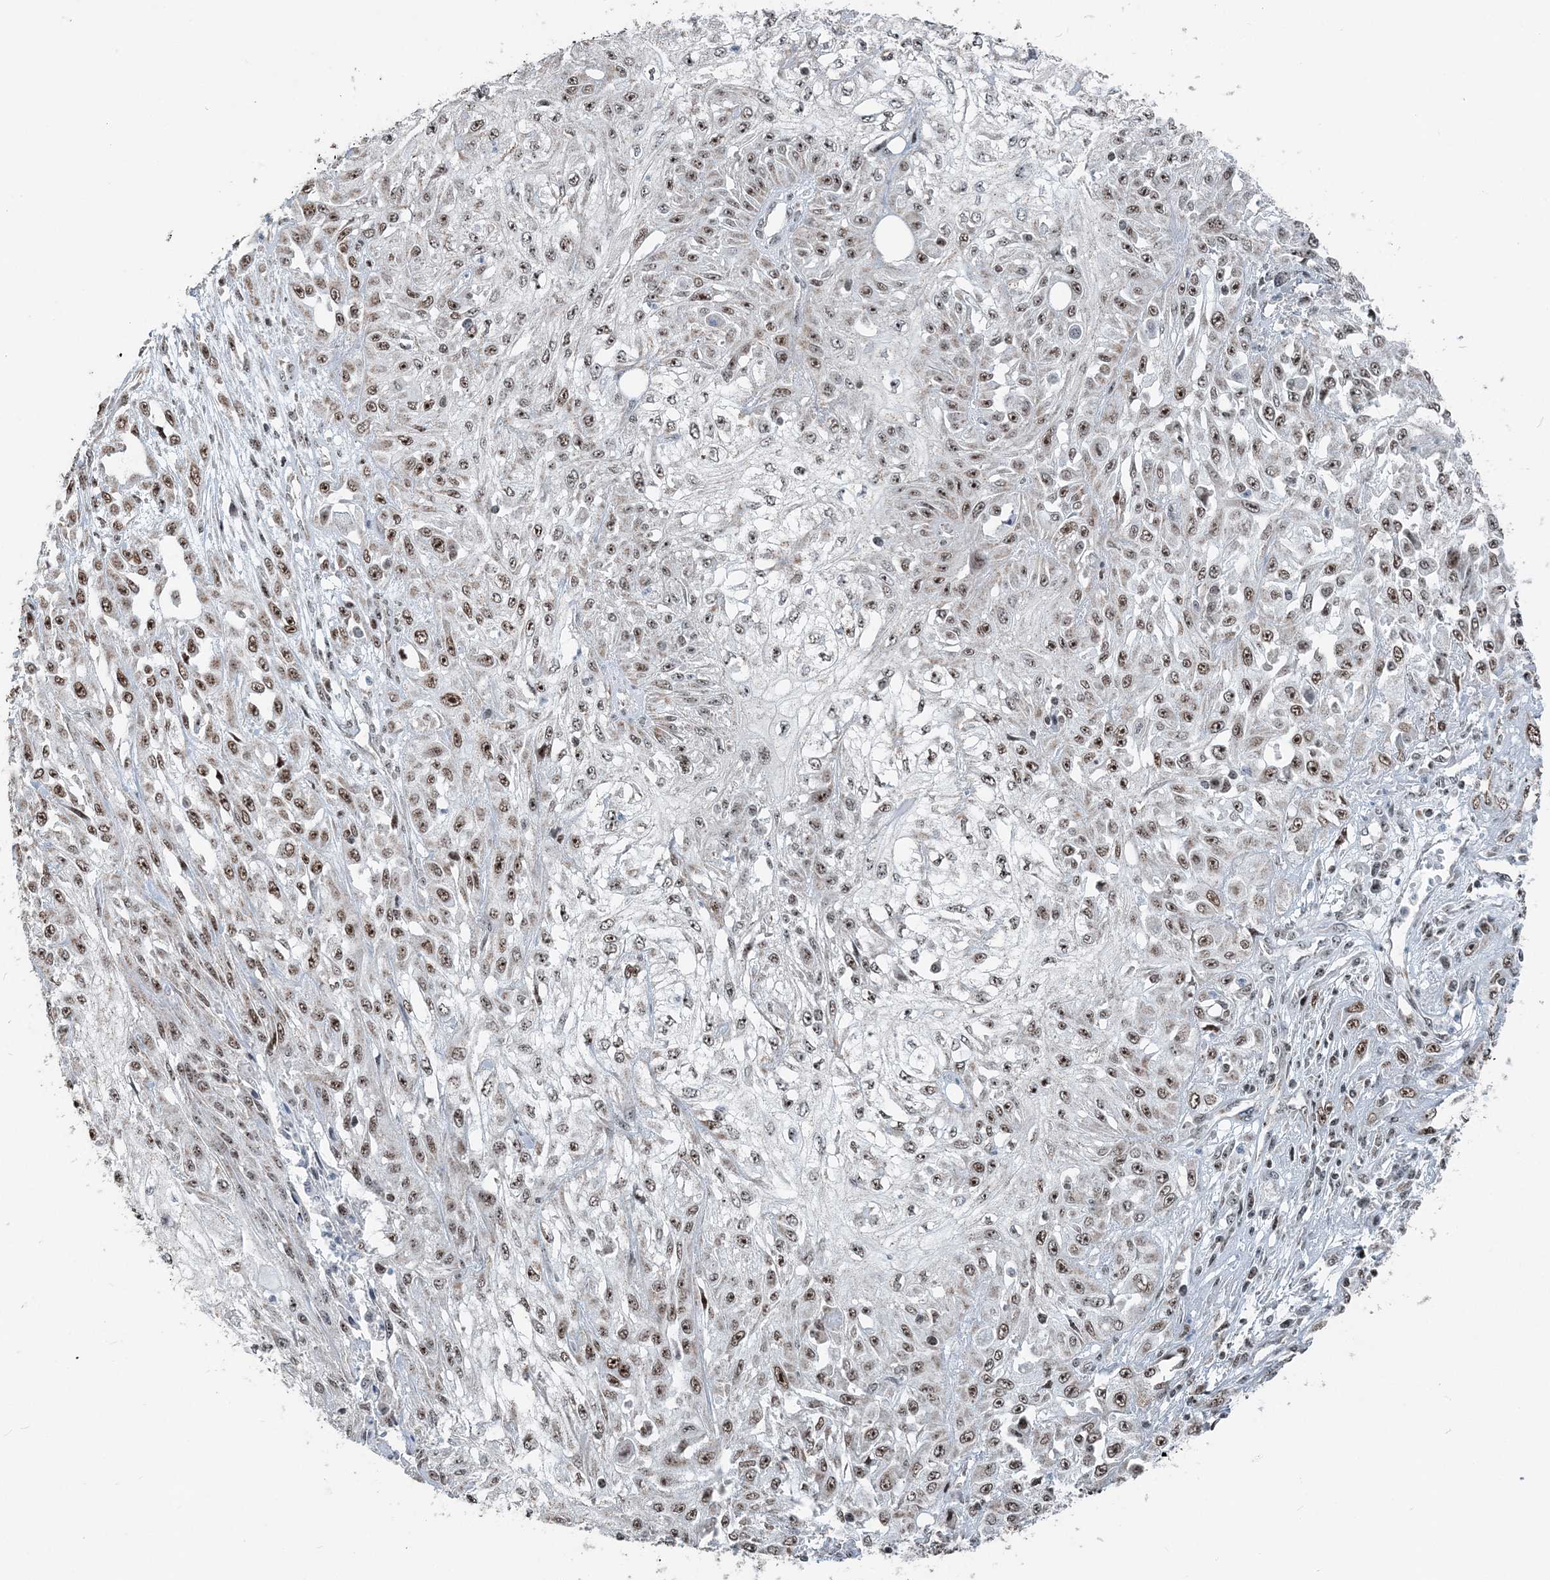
{"staining": {"intensity": "moderate", "quantity": ">75%", "location": "nuclear"}, "tissue": "skin cancer", "cell_type": "Tumor cells", "image_type": "cancer", "snomed": [{"axis": "morphology", "description": "Squamous cell carcinoma, NOS"}, {"axis": "morphology", "description": "Squamous cell carcinoma, metastatic, NOS"}, {"axis": "topography", "description": "Skin"}, {"axis": "topography", "description": "Lymph node"}], "caption": "A medium amount of moderate nuclear expression is present in about >75% of tumor cells in skin metastatic squamous cell carcinoma tissue.", "gene": "SUCLG1", "patient": {"sex": "male", "age": 75}}